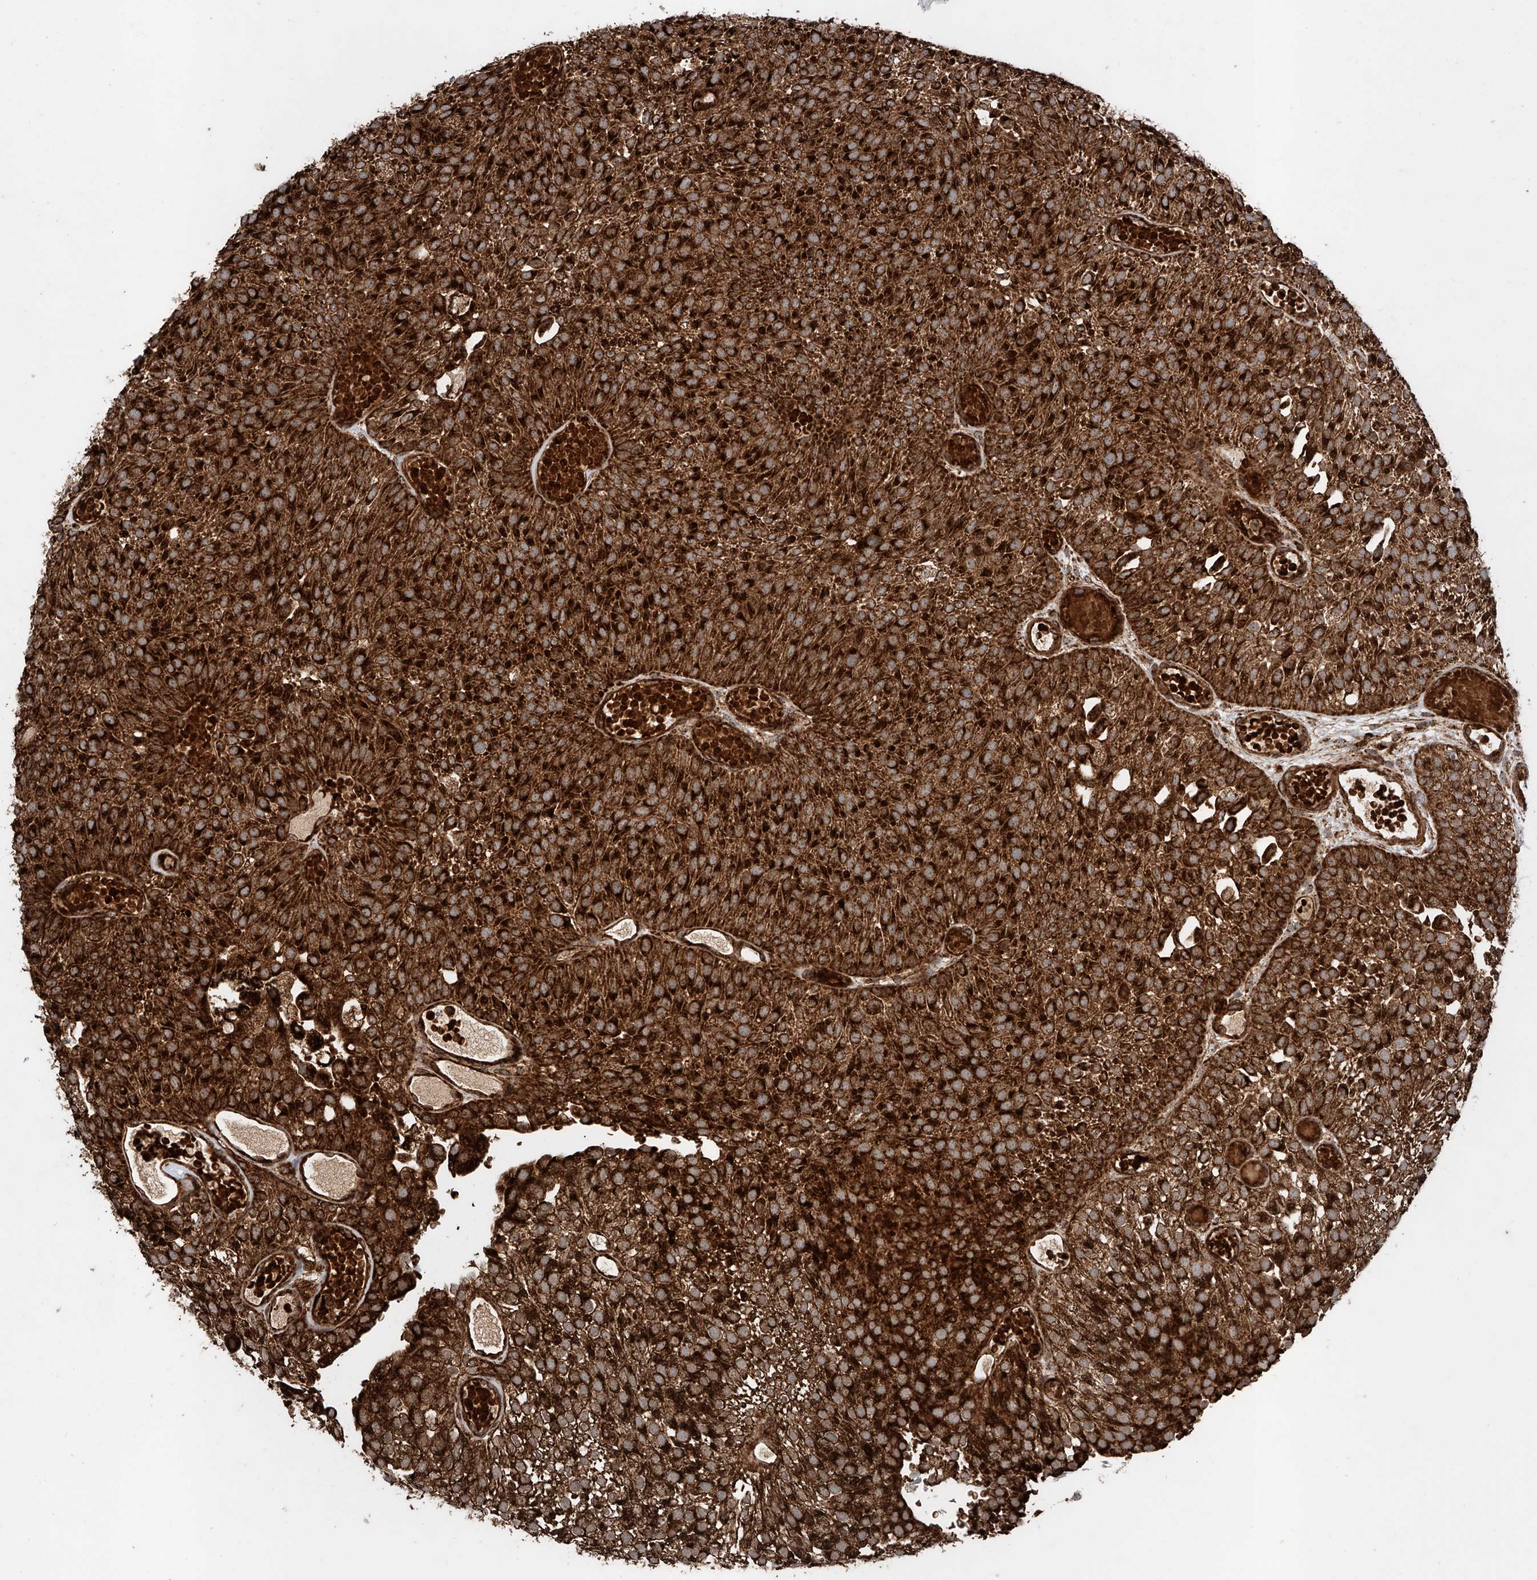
{"staining": {"intensity": "strong", "quantity": ">75%", "location": "cytoplasmic/membranous"}, "tissue": "urothelial cancer", "cell_type": "Tumor cells", "image_type": "cancer", "snomed": [{"axis": "morphology", "description": "Urothelial carcinoma, Low grade"}, {"axis": "topography", "description": "Urinary bladder"}], "caption": "A high amount of strong cytoplasmic/membranous positivity is seen in about >75% of tumor cells in low-grade urothelial carcinoma tissue.", "gene": "PISD", "patient": {"sex": "male", "age": 78}}